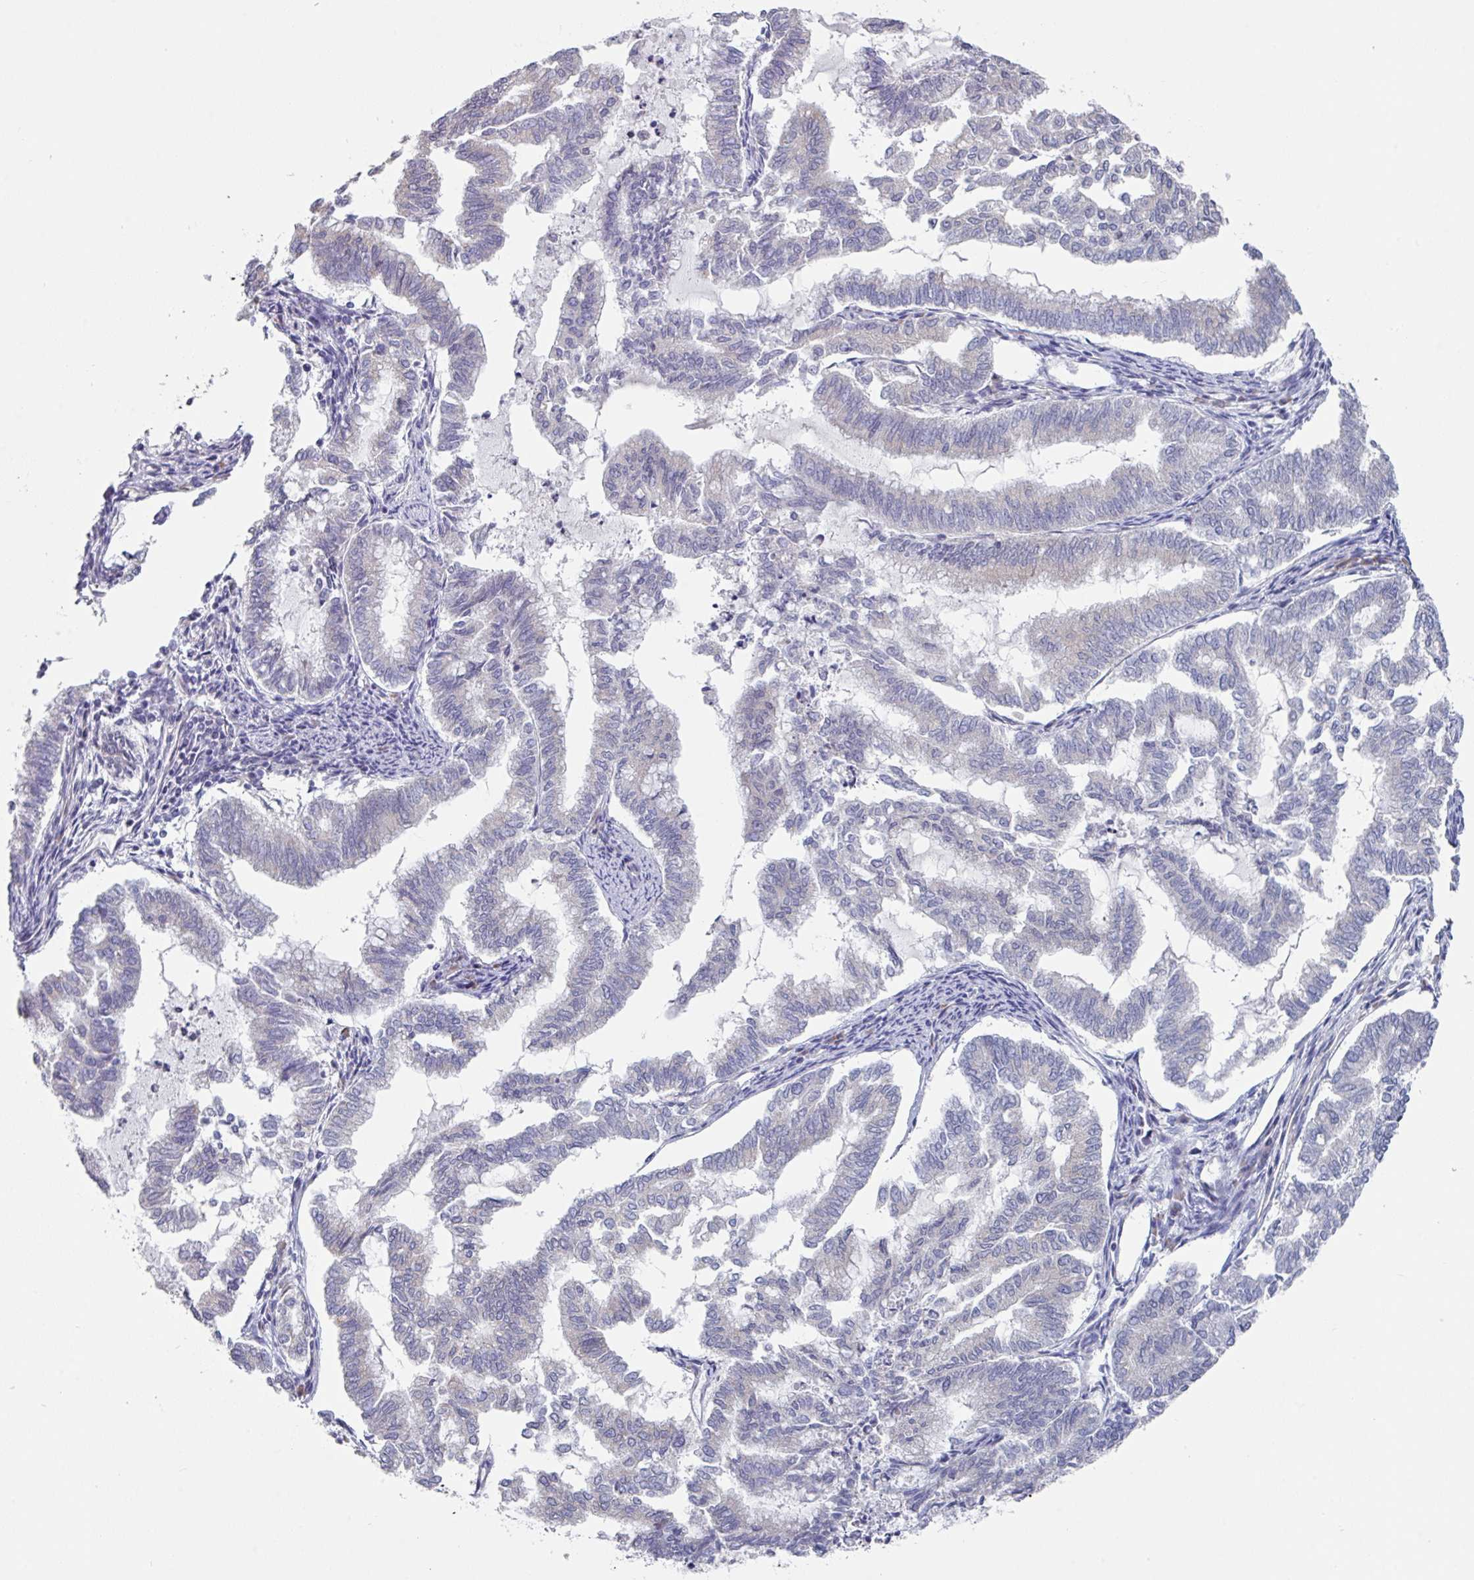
{"staining": {"intensity": "negative", "quantity": "none", "location": "none"}, "tissue": "endometrial cancer", "cell_type": "Tumor cells", "image_type": "cancer", "snomed": [{"axis": "morphology", "description": "Adenocarcinoma, NOS"}, {"axis": "topography", "description": "Endometrium"}], "caption": "Micrograph shows no significant protein expression in tumor cells of endometrial cancer (adenocarcinoma).", "gene": "TMED5", "patient": {"sex": "female", "age": 79}}